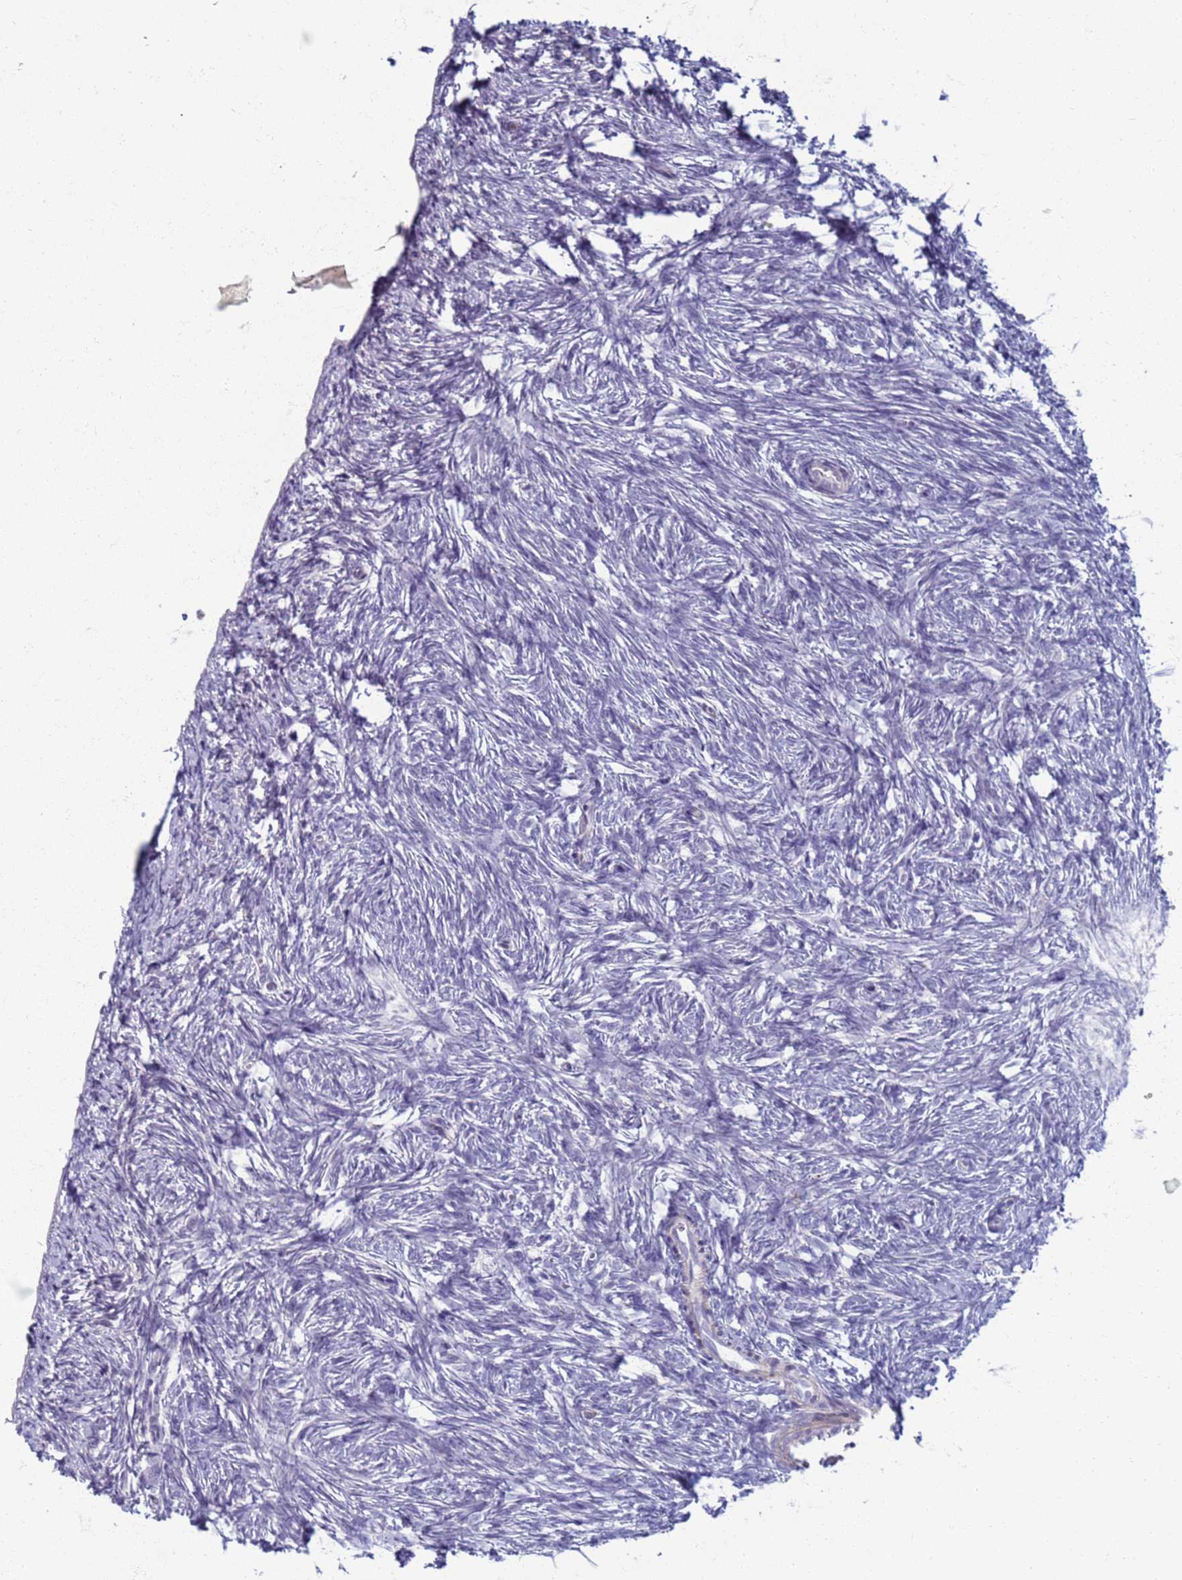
{"staining": {"intensity": "negative", "quantity": "none", "location": "none"}, "tissue": "ovary", "cell_type": "Follicle cells", "image_type": "normal", "snomed": [{"axis": "morphology", "description": "Normal tissue, NOS"}, {"axis": "topography", "description": "Ovary"}], "caption": "Follicle cells show no significant protein expression in normal ovary.", "gene": "CLCA2", "patient": {"sex": "female", "age": 51}}